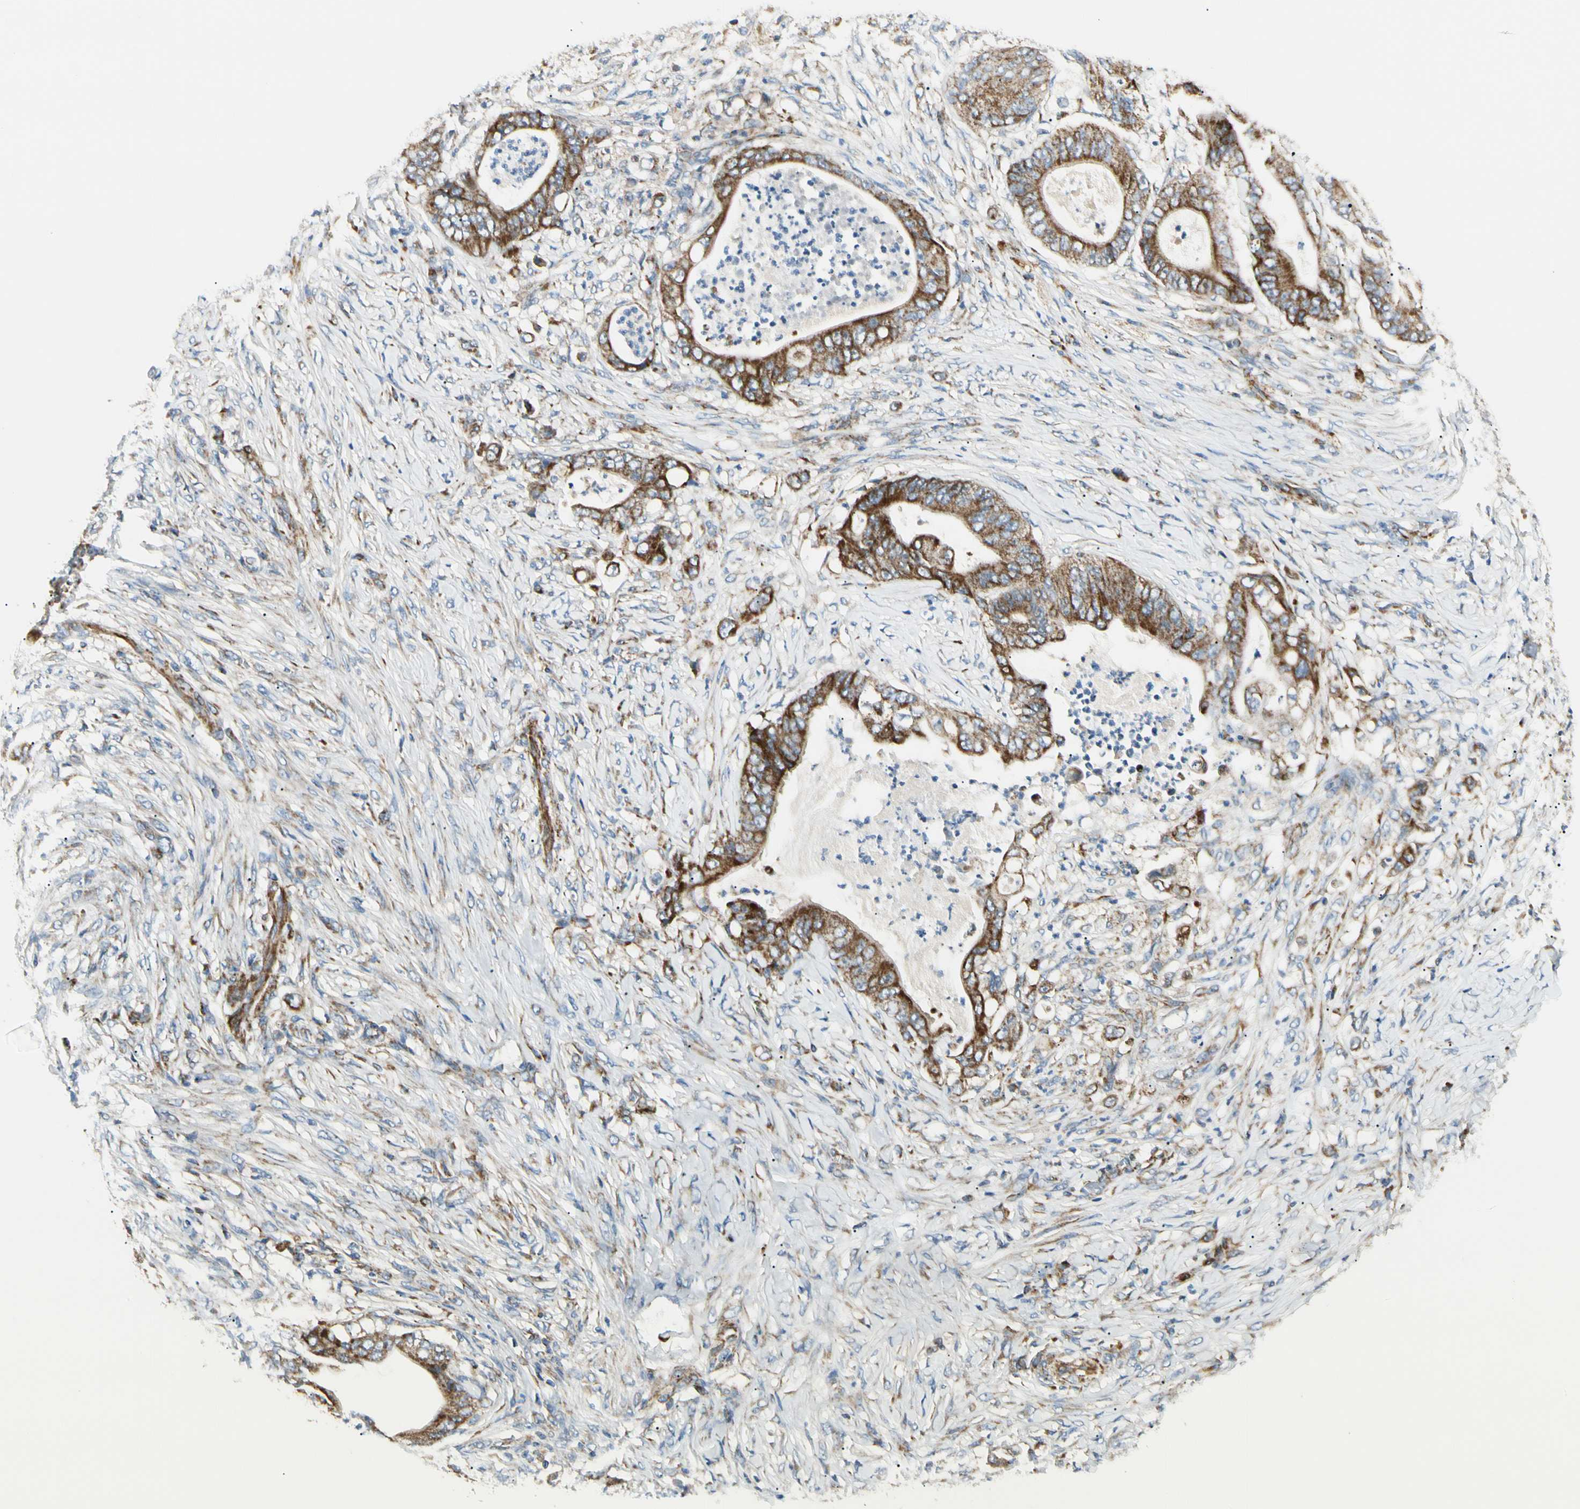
{"staining": {"intensity": "strong", "quantity": ">75%", "location": "cytoplasmic/membranous"}, "tissue": "stomach cancer", "cell_type": "Tumor cells", "image_type": "cancer", "snomed": [{"axis": "morphology", "description": "Adenocarcinoma, NOS"}, {"axis": "topography", "description": "Stomach"}], "caption": "A high amount of strong cytoplasmic/membranous positivity is present in about >75% of tumor cells in adenocarcinoma (stomach) tissue.", "gene": "TBC1D10A", "patient": {"sex": "female", "age": 73}}